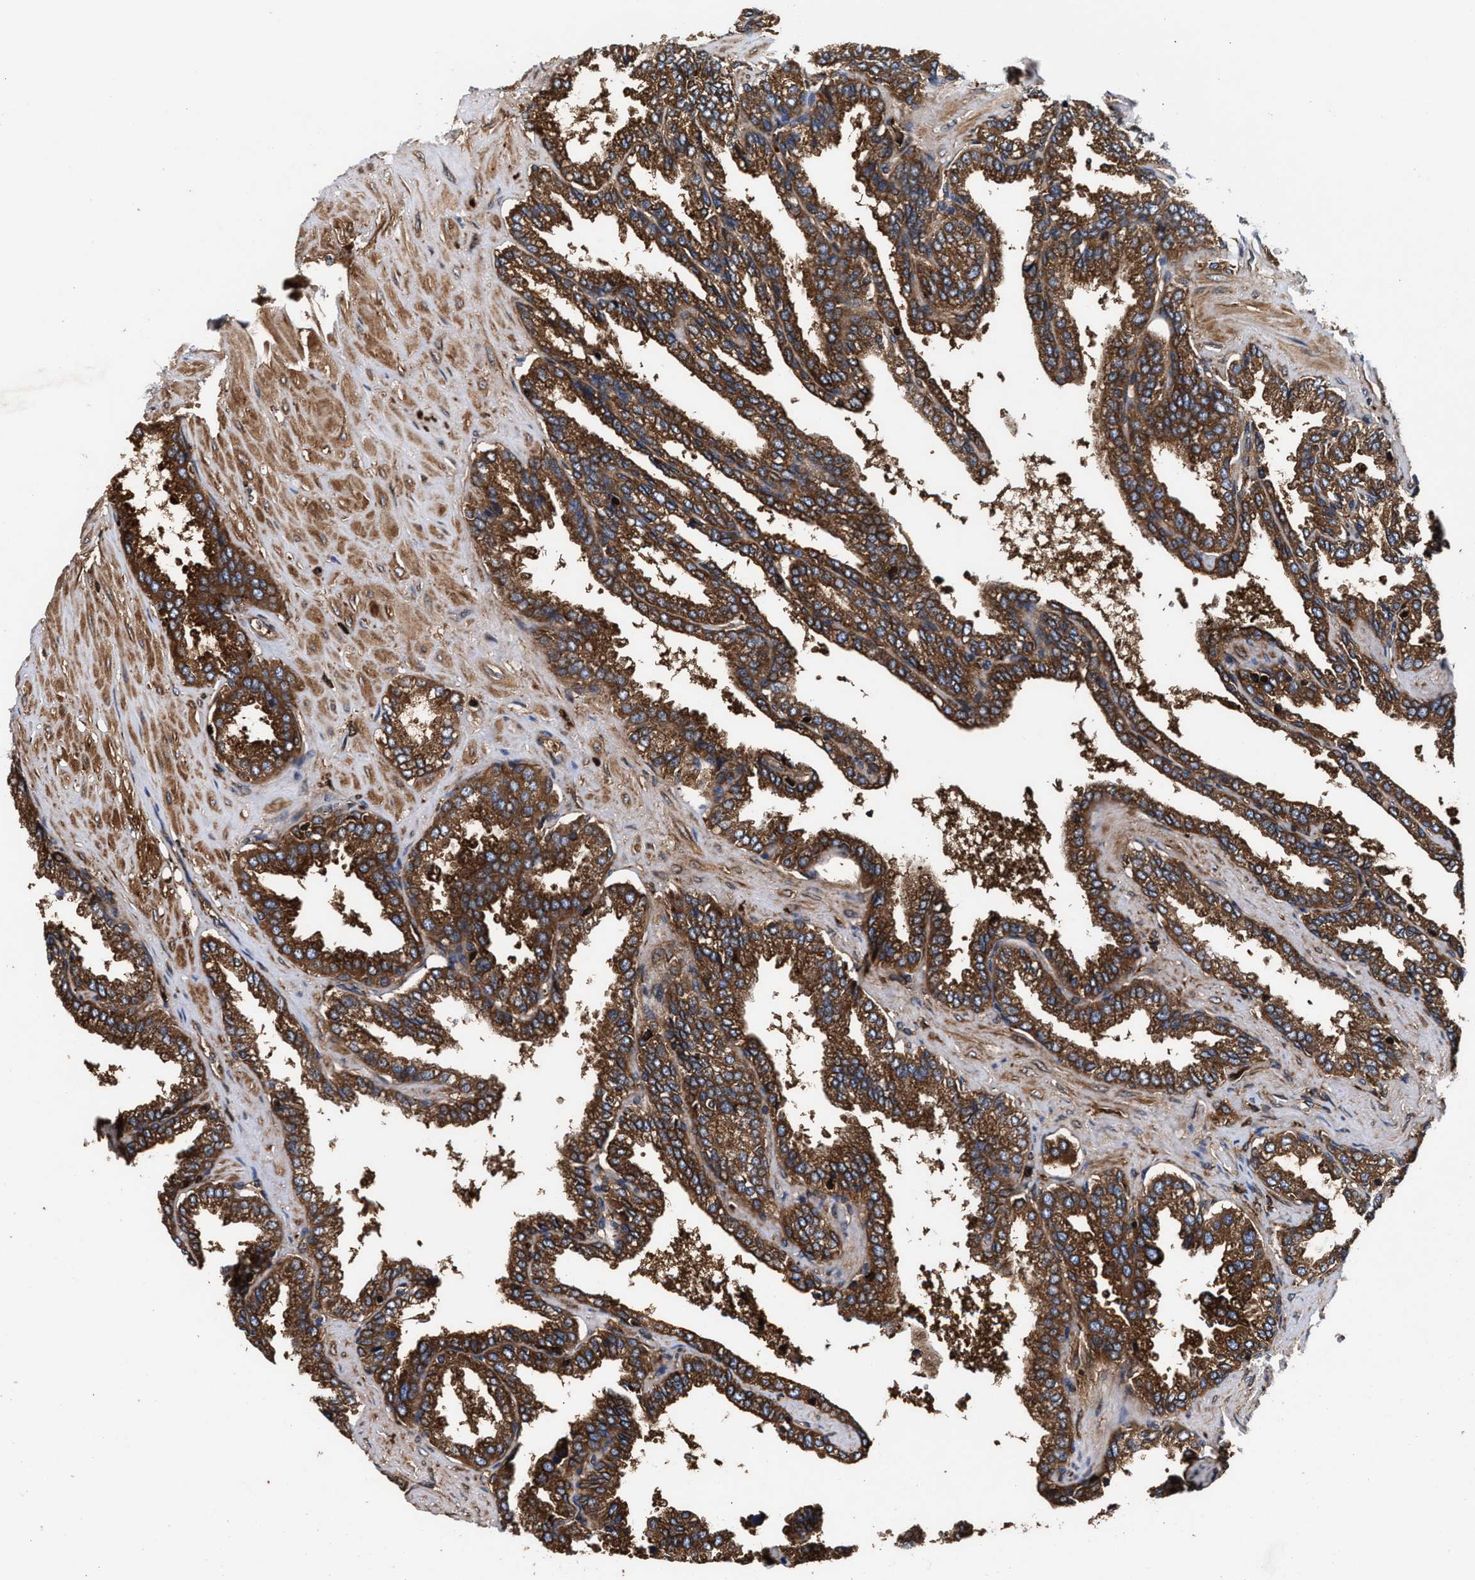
{"staining": {"intensity": "strong", "quantity": ">75%", "location": "cytoplasmic/membranous"}, "tissue": "seminal vesicle", "cell_type": "Glandular cells", "image_type": "normal", "snomed": [{"axis": "morphology", "description": "Normal tissue, NOS"}, {"axis": "topography", "description": "Seminal veicle"}], "caption": "IHC (DAB (3,3'-diaminobenzidine)) staining of benign seminal vesicle reveals strong cytoplasmic/membranous protein positivity in about >75% of glandular cells. The staining was performed using DAB (3,3'-diaminobenzidine) to visualize the protein expression in brown, while the nuclei were stained in blue with hematoxylin (Magnification: 20x).", "gene": "ENSG00000286112", "patient": {"sex": "male", "age": 46}}